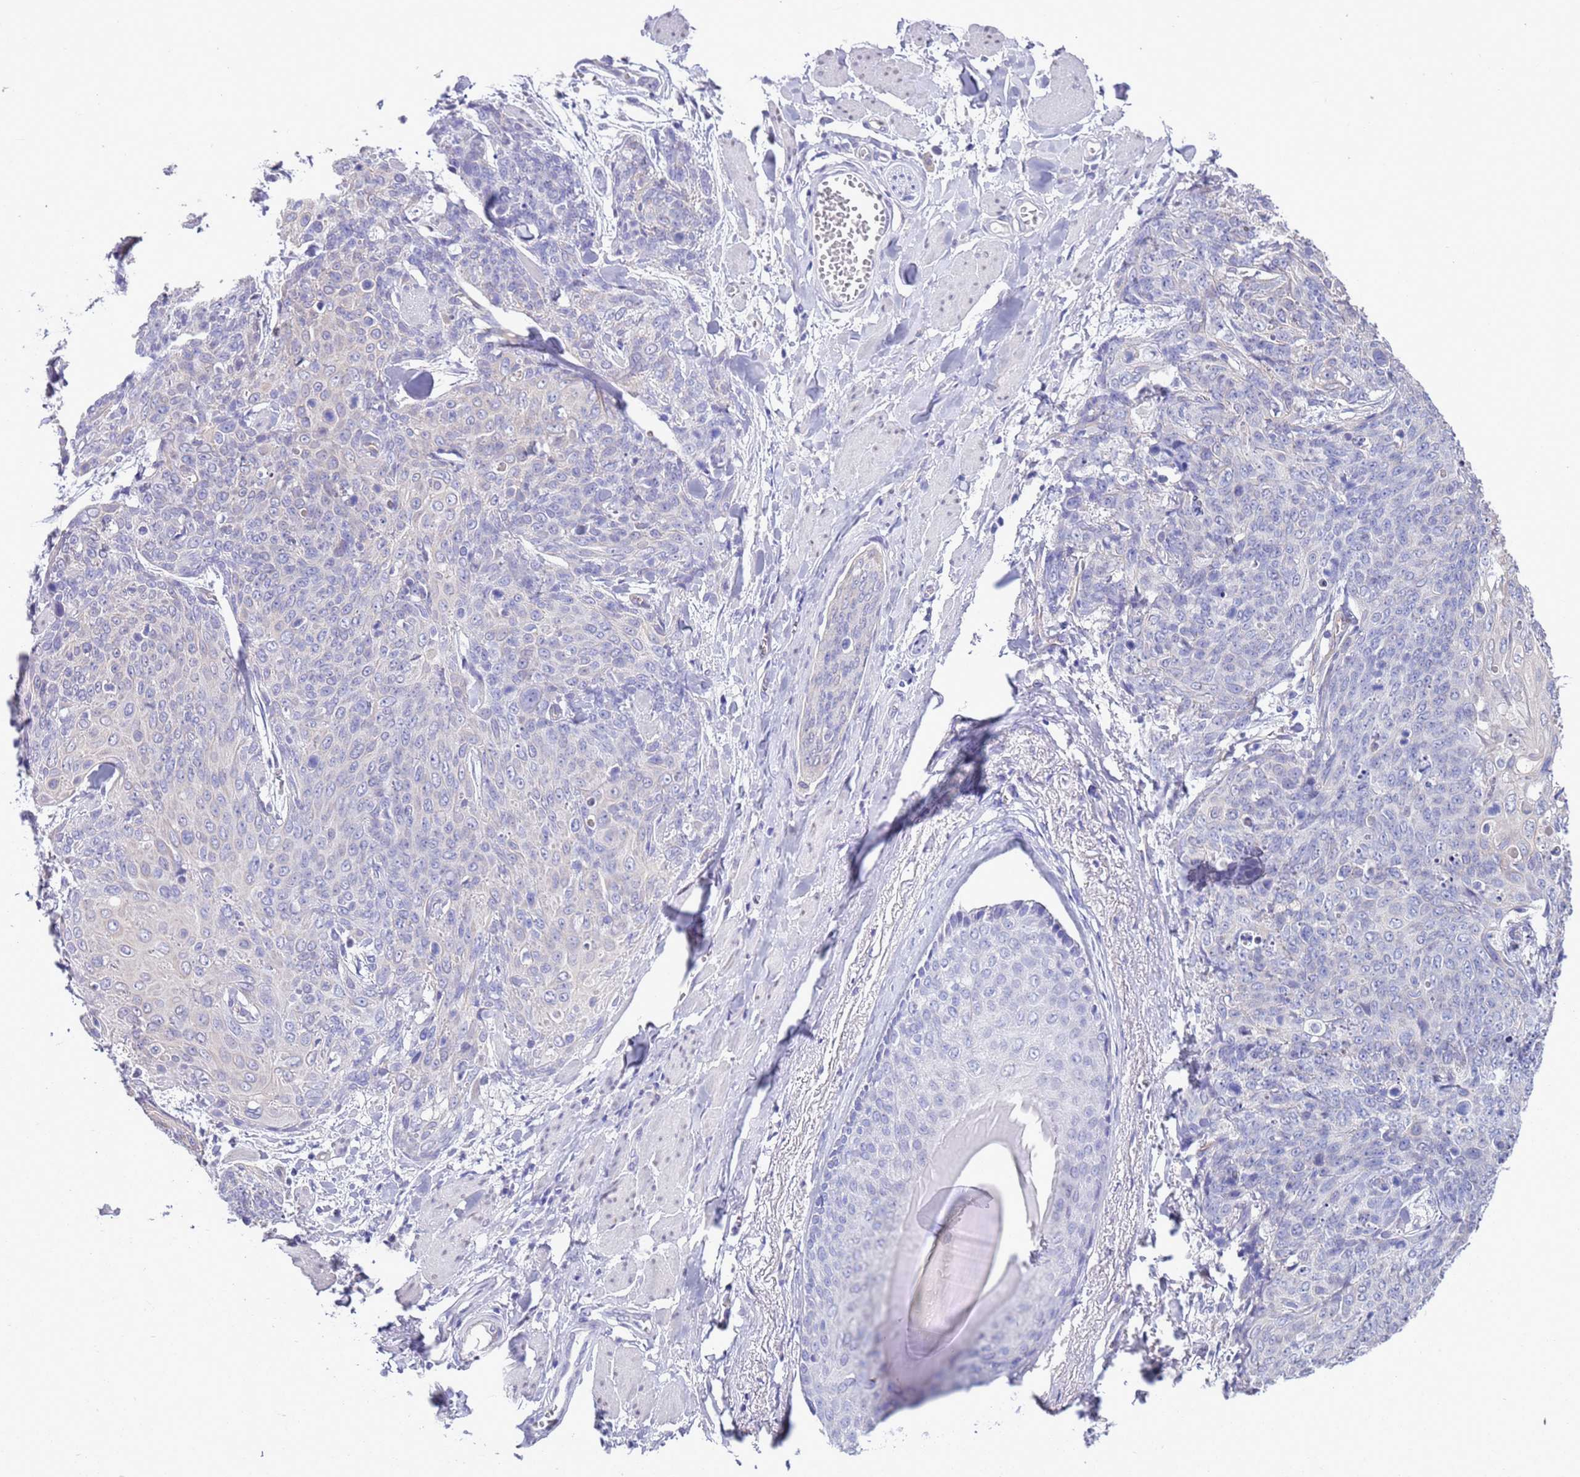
{"staining": {"intensity": "negative", "quantity": "none", "location": "none"}, "tissue": "skin cancer", "cell_type": "Tumor cells", "image_type": "cancer", "snomed": [{"axis": "morphology", "description": "Squamous cell carcinoma, NOS"}, {"axis": "topography", "description": "Skin"}, {"axis": "topography", "description": "Vulva"}], "caption": "Immunohistochemistry (IHC) histopathology image of human skin squamous cell carcinoma stained for a protein (brown), which exhibits no staining in tumor cells.", "gene": "BRMS1L", "patient": {"sex": "female", "age": 85}}